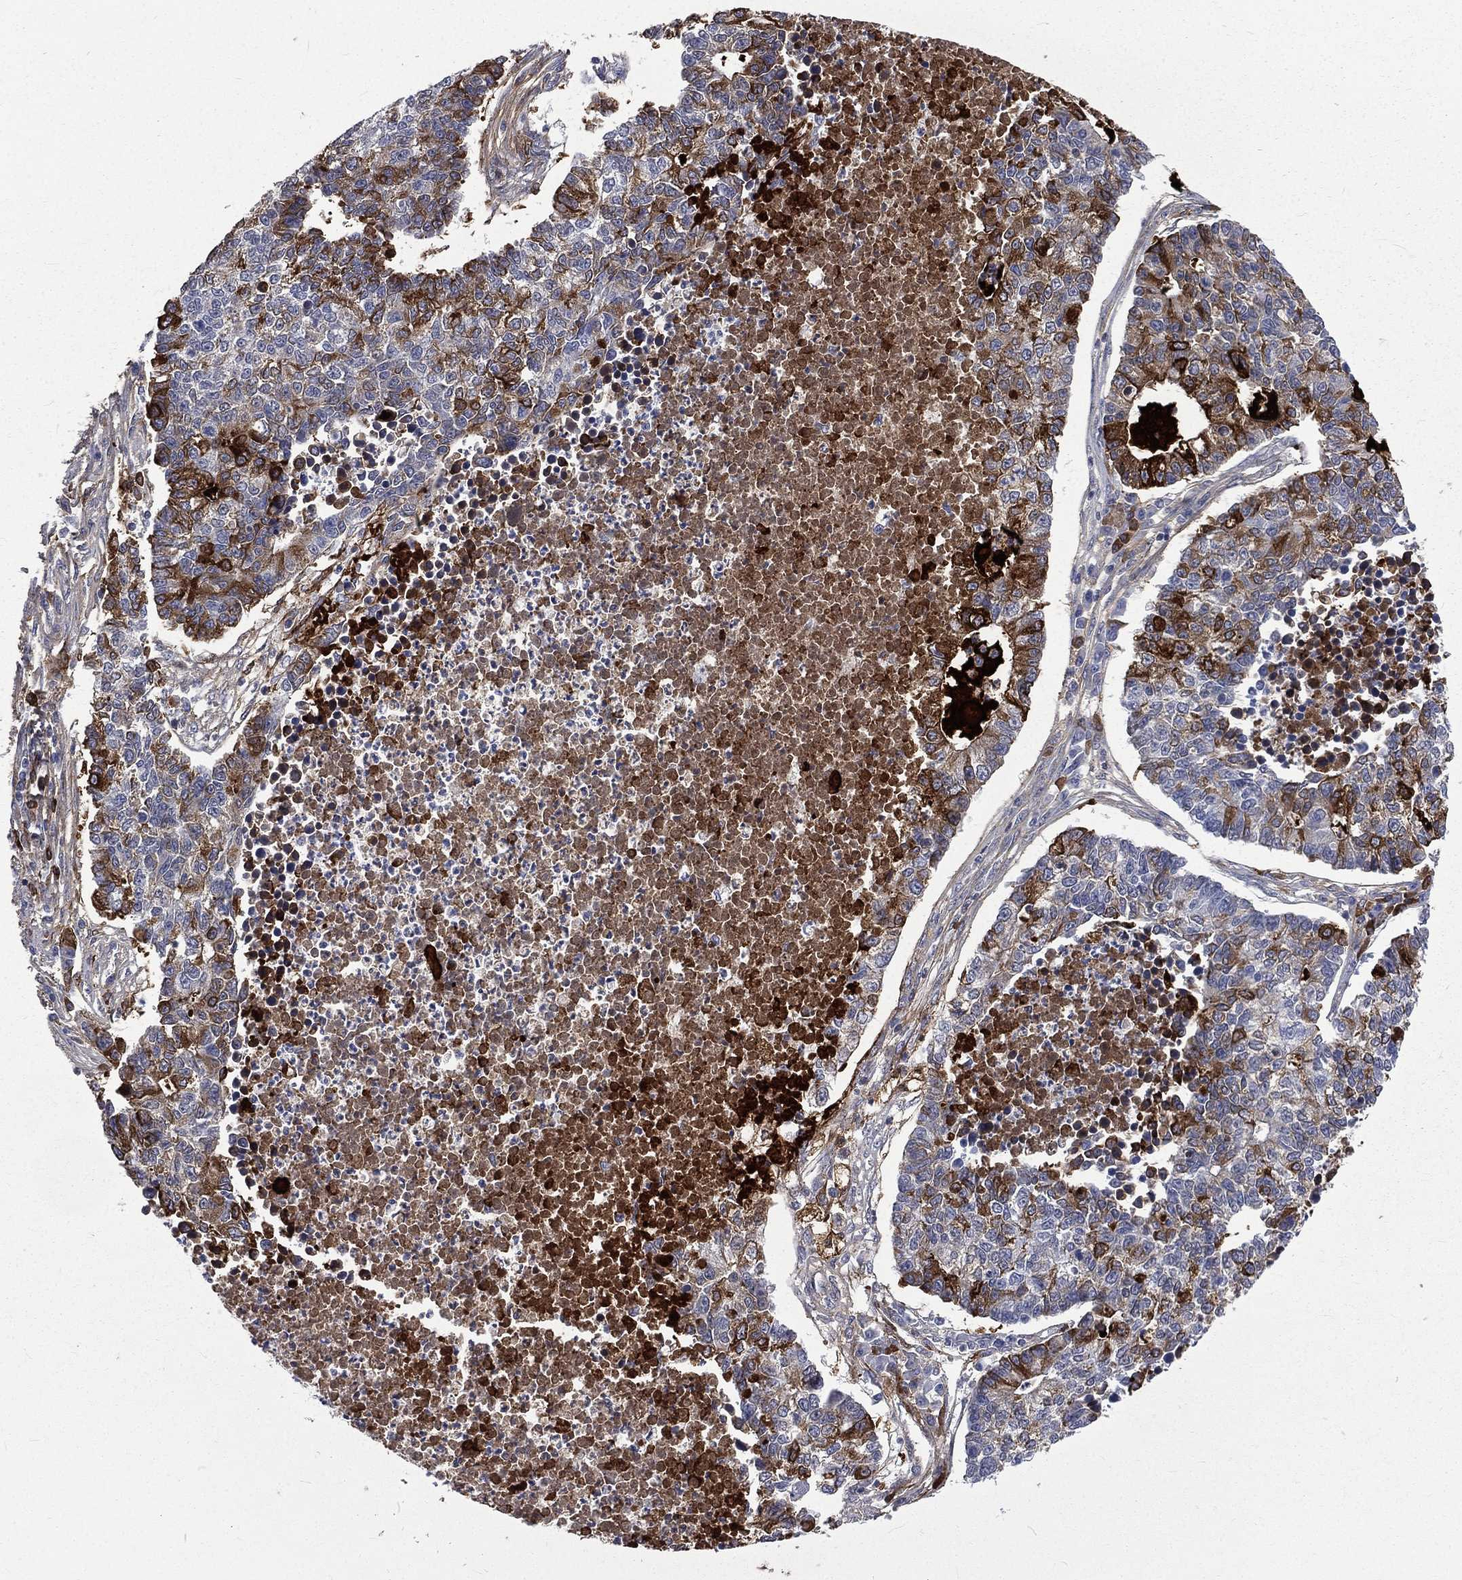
{"staining": {"intensity": "strong", "quantity": "<25%", "location": "cytoplasmic/membranous"}, "tissue": "lung cancer", "cell_type": "Tumor cells", "image_type": "cancer", "snomed": [{"axis": "morphology", "description": "Adenocarcinoma, NOS"}, {"axis": "topography", "description": "Lung"}], "caption": "Approximately <25% of tumor cells in human adenocarcinoma (lung) demonstrate strong cytoplasmic/membranous protein positivity as visualized by brown immunohistochemical staining.", "gene": "FGG", "patient": {"sex": "male", "age": 57}}